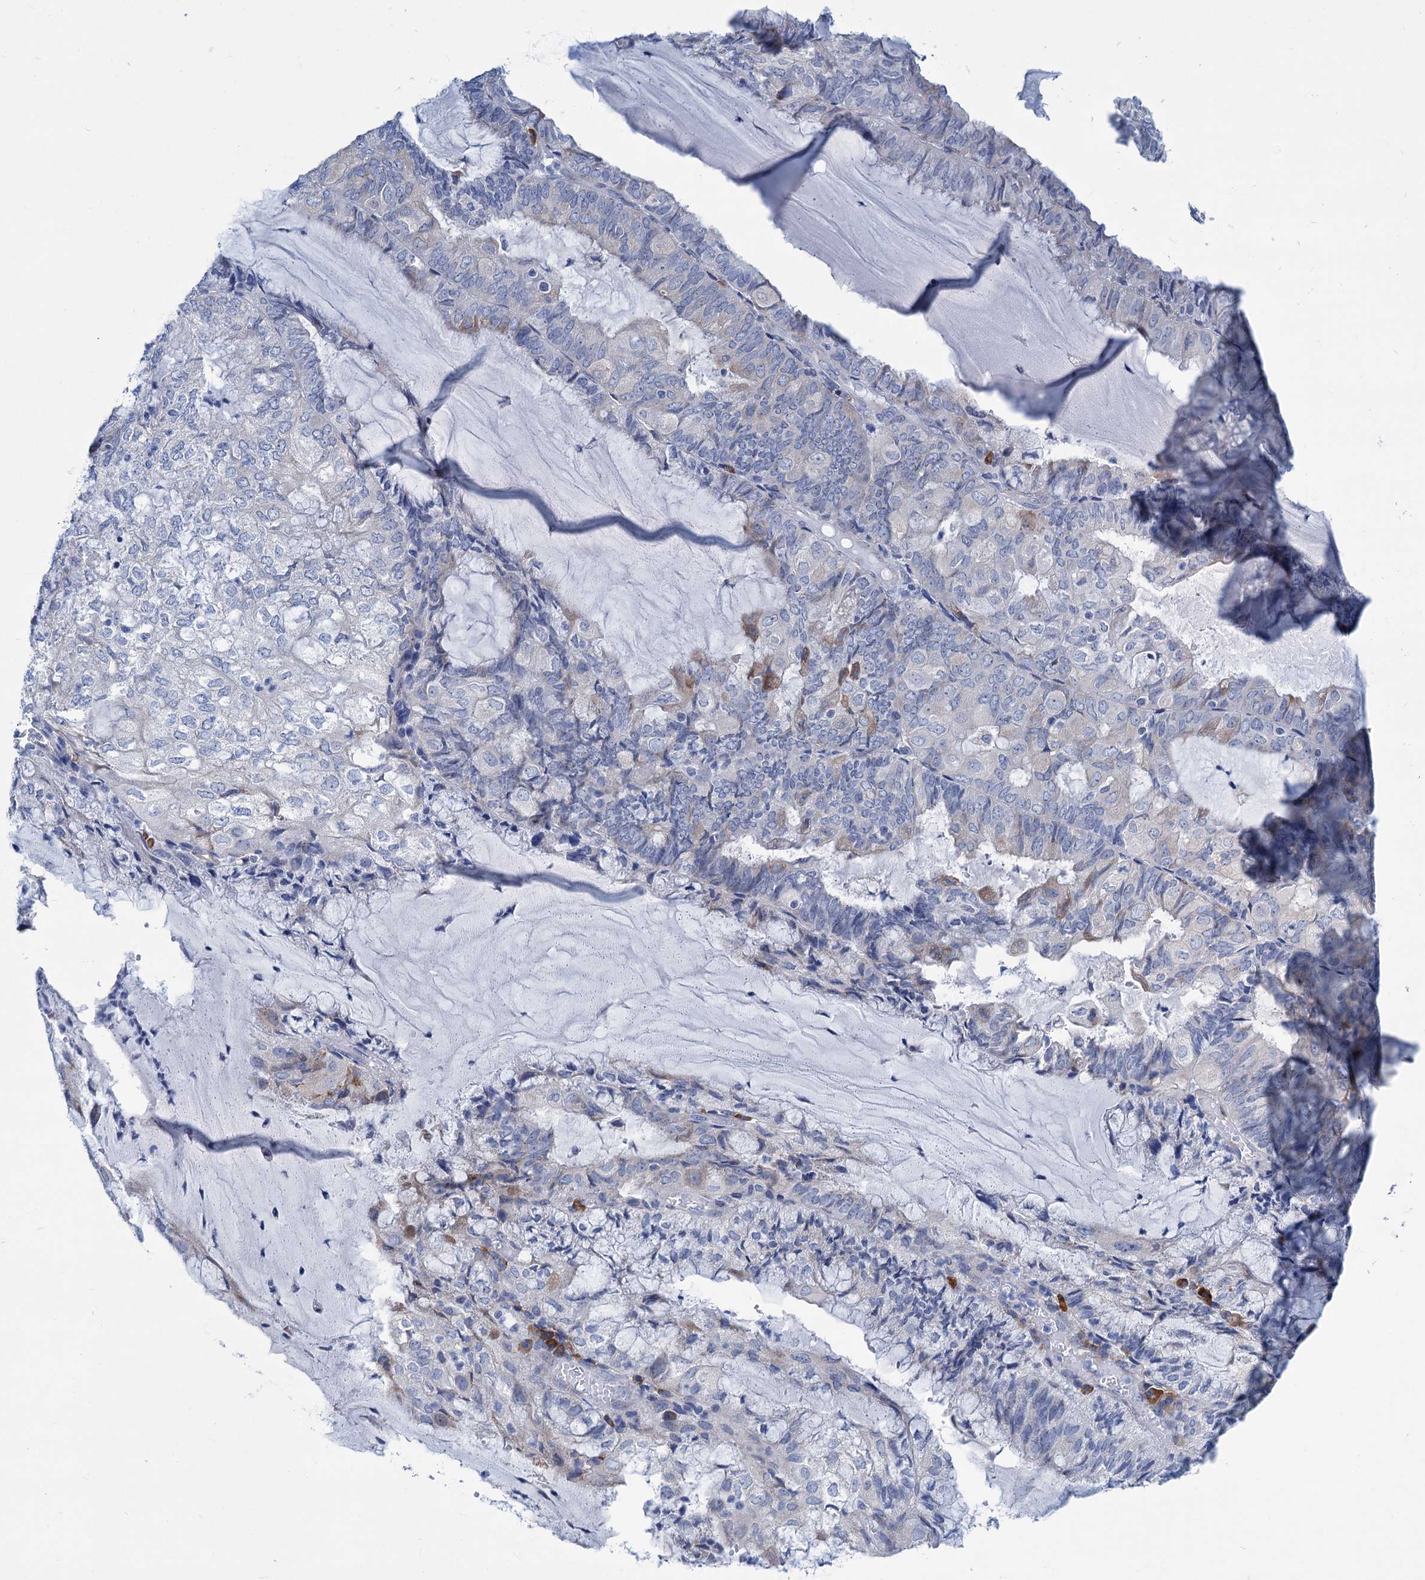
{"staining": {"intensity": "negative", "quantity": "none", "location": "none"}, "tissue": "endometrial cancer", "cell_type": "Tumor cells", "image_type": "cancer", "snomed": [{"axis": "morphology", "description": "Adenocarcinoma, NOS"}, {"axis": "topography", "description": "Endometrium"}], "caption": "Immunohistochemistry photomicrograph of neoplastic tissue: adenocarcinoma (endometrial) stained with DAB (3,3'-diaminobenzidine) reveals no significant protein staining in tumor cells.", "gene": "NEU3", "patient": {"sex": "female", "age": 81}}